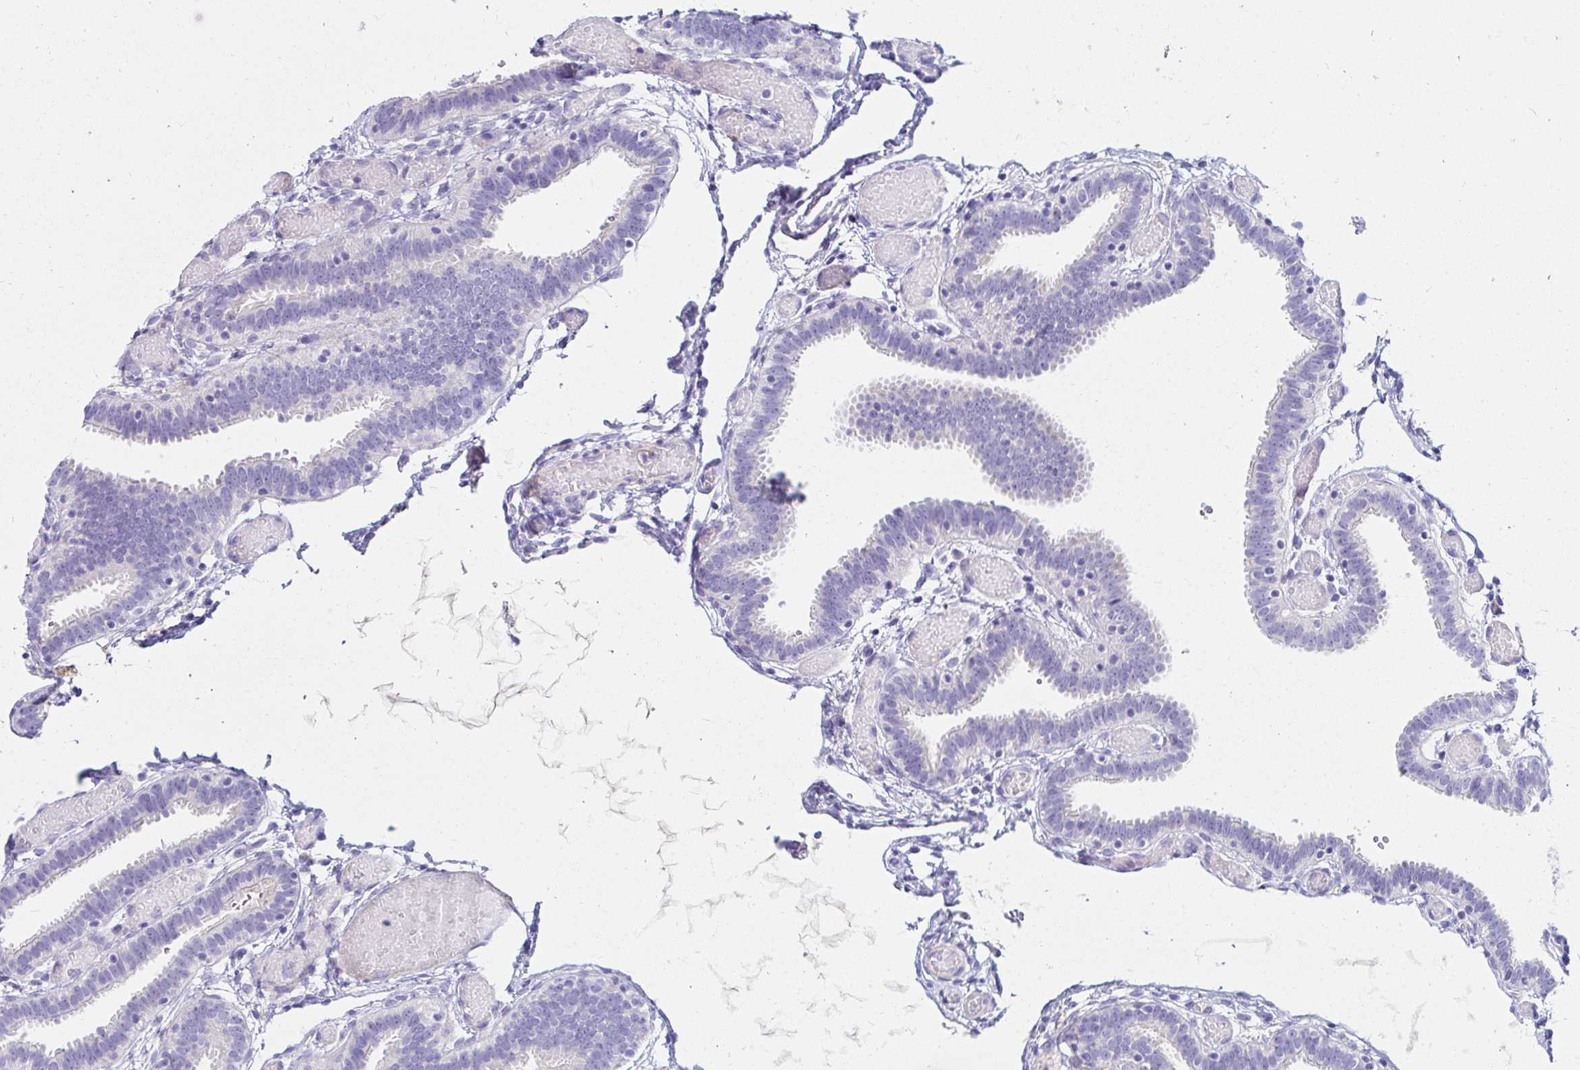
{"staining": {"intensity": "negative", "quantity": "none", "location": "none"}, "tissue": "fallopian tube", "cell_type": "Glandular cells", "image_type": "normal", "snomed": [{"axis": "morphology", "description": "Normal tissue, NOS"}, {"axis": "topography", "description": "Fallopian tube"}], "caption": "This photomicrograph is of normal fallopian tube stained with IHC to label a protein in brown with the nuclei are counter-stained blue. There is no expression in glandular cells.", "gene": "C4orf17", "patient": {"sex": "female", "age": 37}}